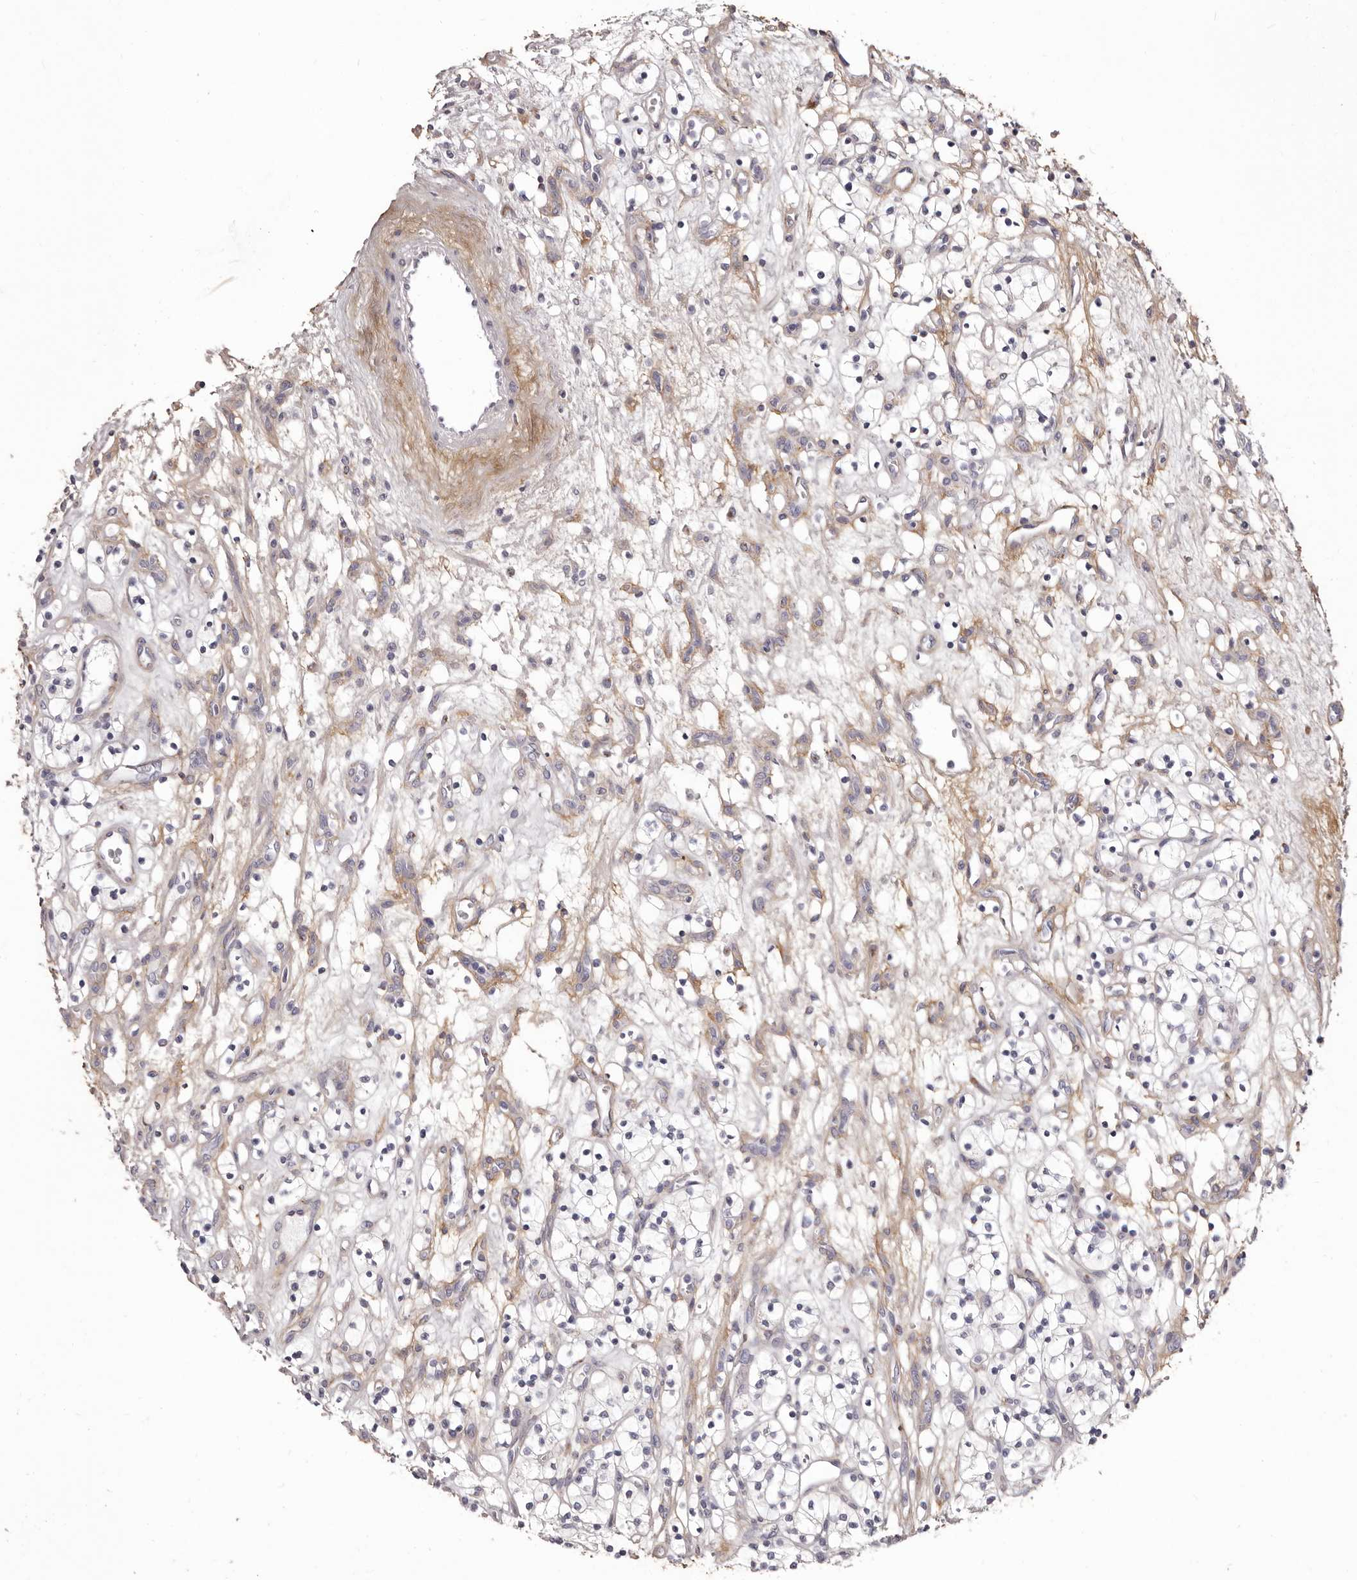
{"staining": {"intensity": "negative", "quantity": "none", "location": "none"}, "tissue": "renal cancer", "cell_type": "Tumor cells", "image_type": "cancer", "snomed": [{"axis": "morphology", "description": "Adenocarcinoma, NOS"}, {"axis": "topography", "description": "Kidney"}], "caption": "Immunohistochemistry (IHC) histopathology image of neoplastic tissue: human renal cancer stained with DAB demonstrates no significant protein expression in tumor cells.", "gene": "COL6A1", "patient": {"sex": "female", "age": 57}}